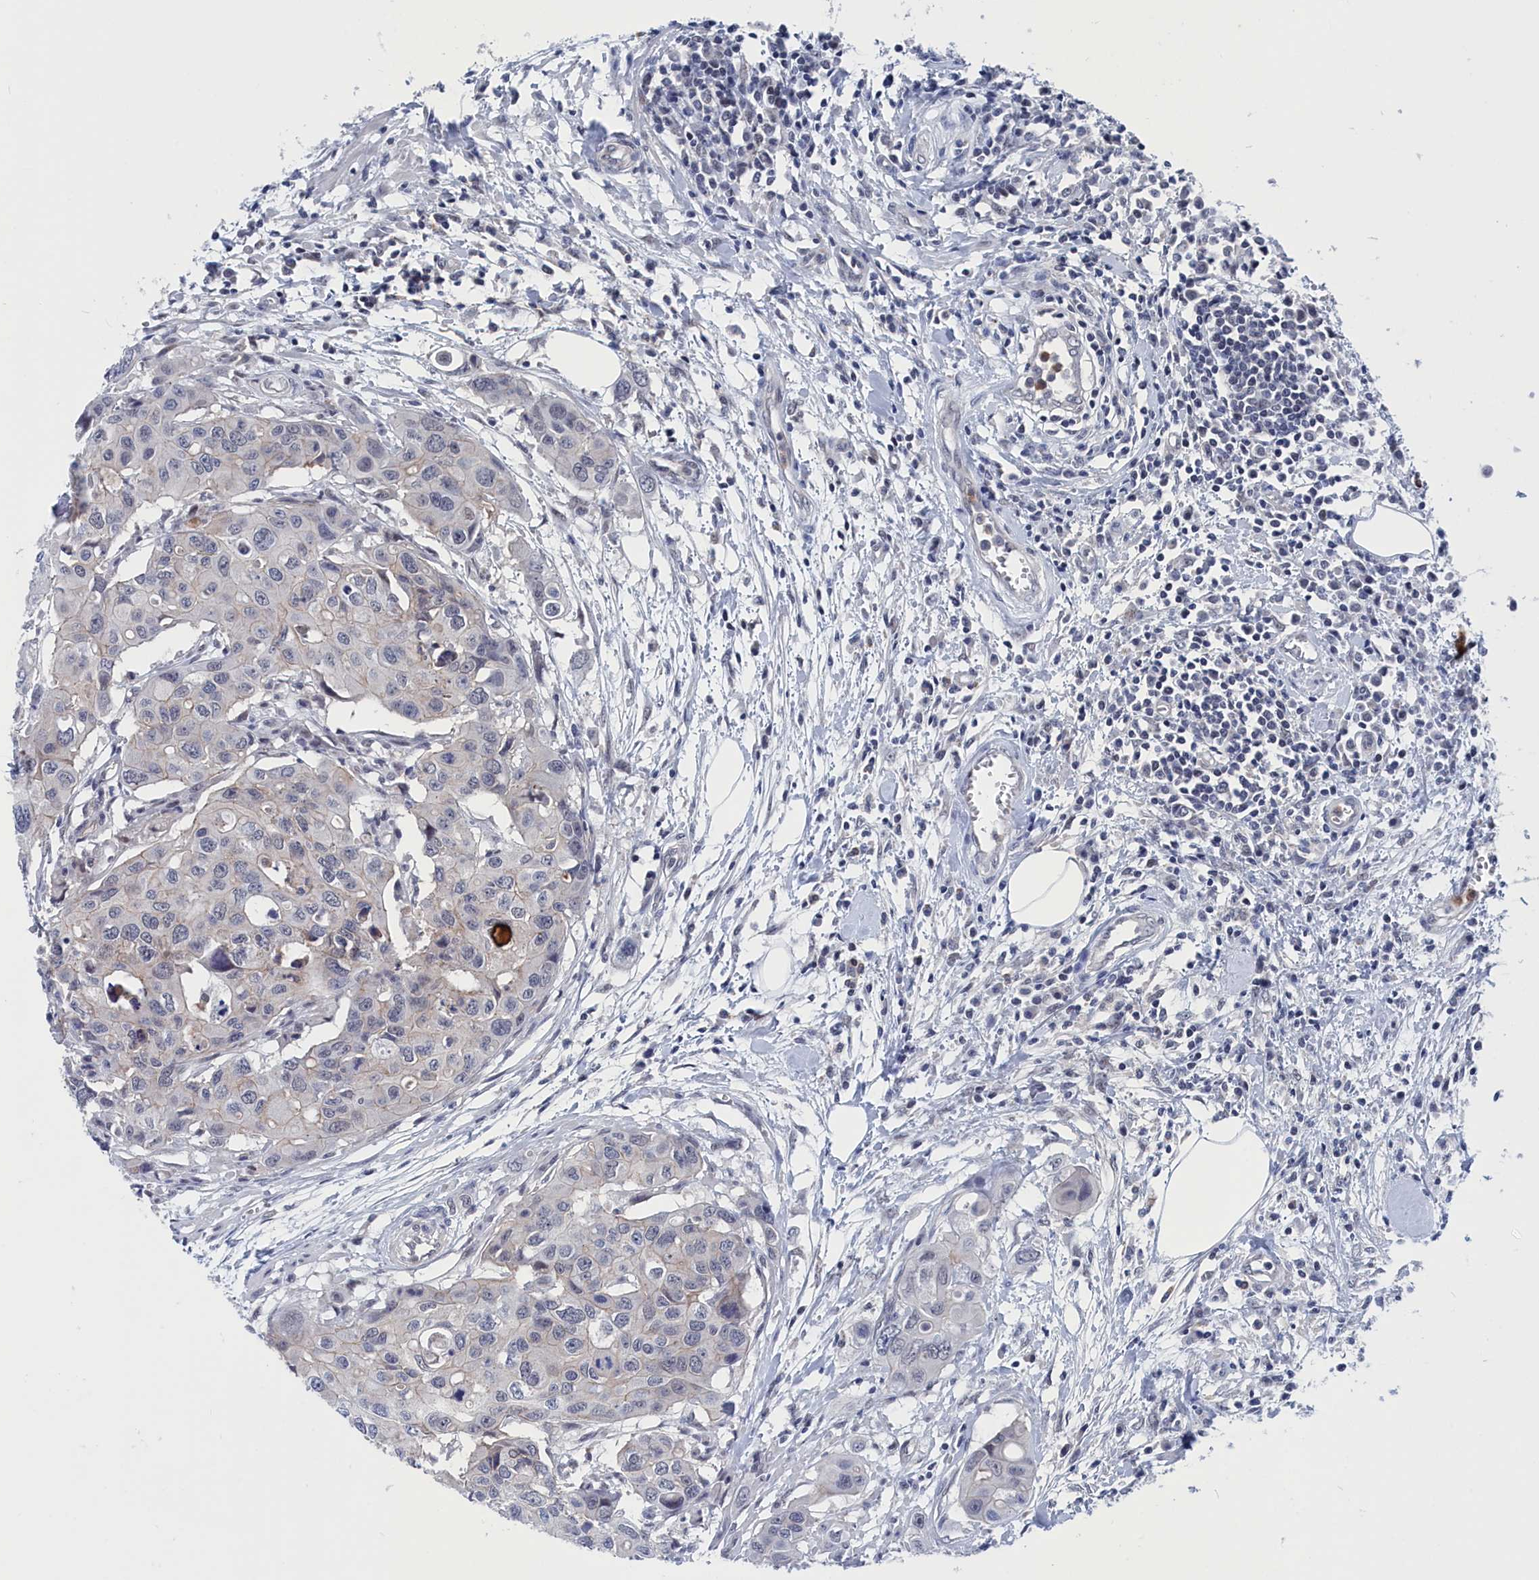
{"staining": {"intensity": "negative", "quantity": "none", "location": "none"}, "tissue": "colorectal cancer", "cell_type": "Tumor cells", "image_type": "cancer", "snomed": [{"axis": "morphology", "description": "Adenocarcinoma, NOS"}, {"axis": "topography", "description": "Colon"}], "caption": "Tumor cells show no significant protein positivity in colorectal cancer (adenocarcinoma).", "gene": "MARCHF3", "patient": {"sex": "male", "age": 77}}